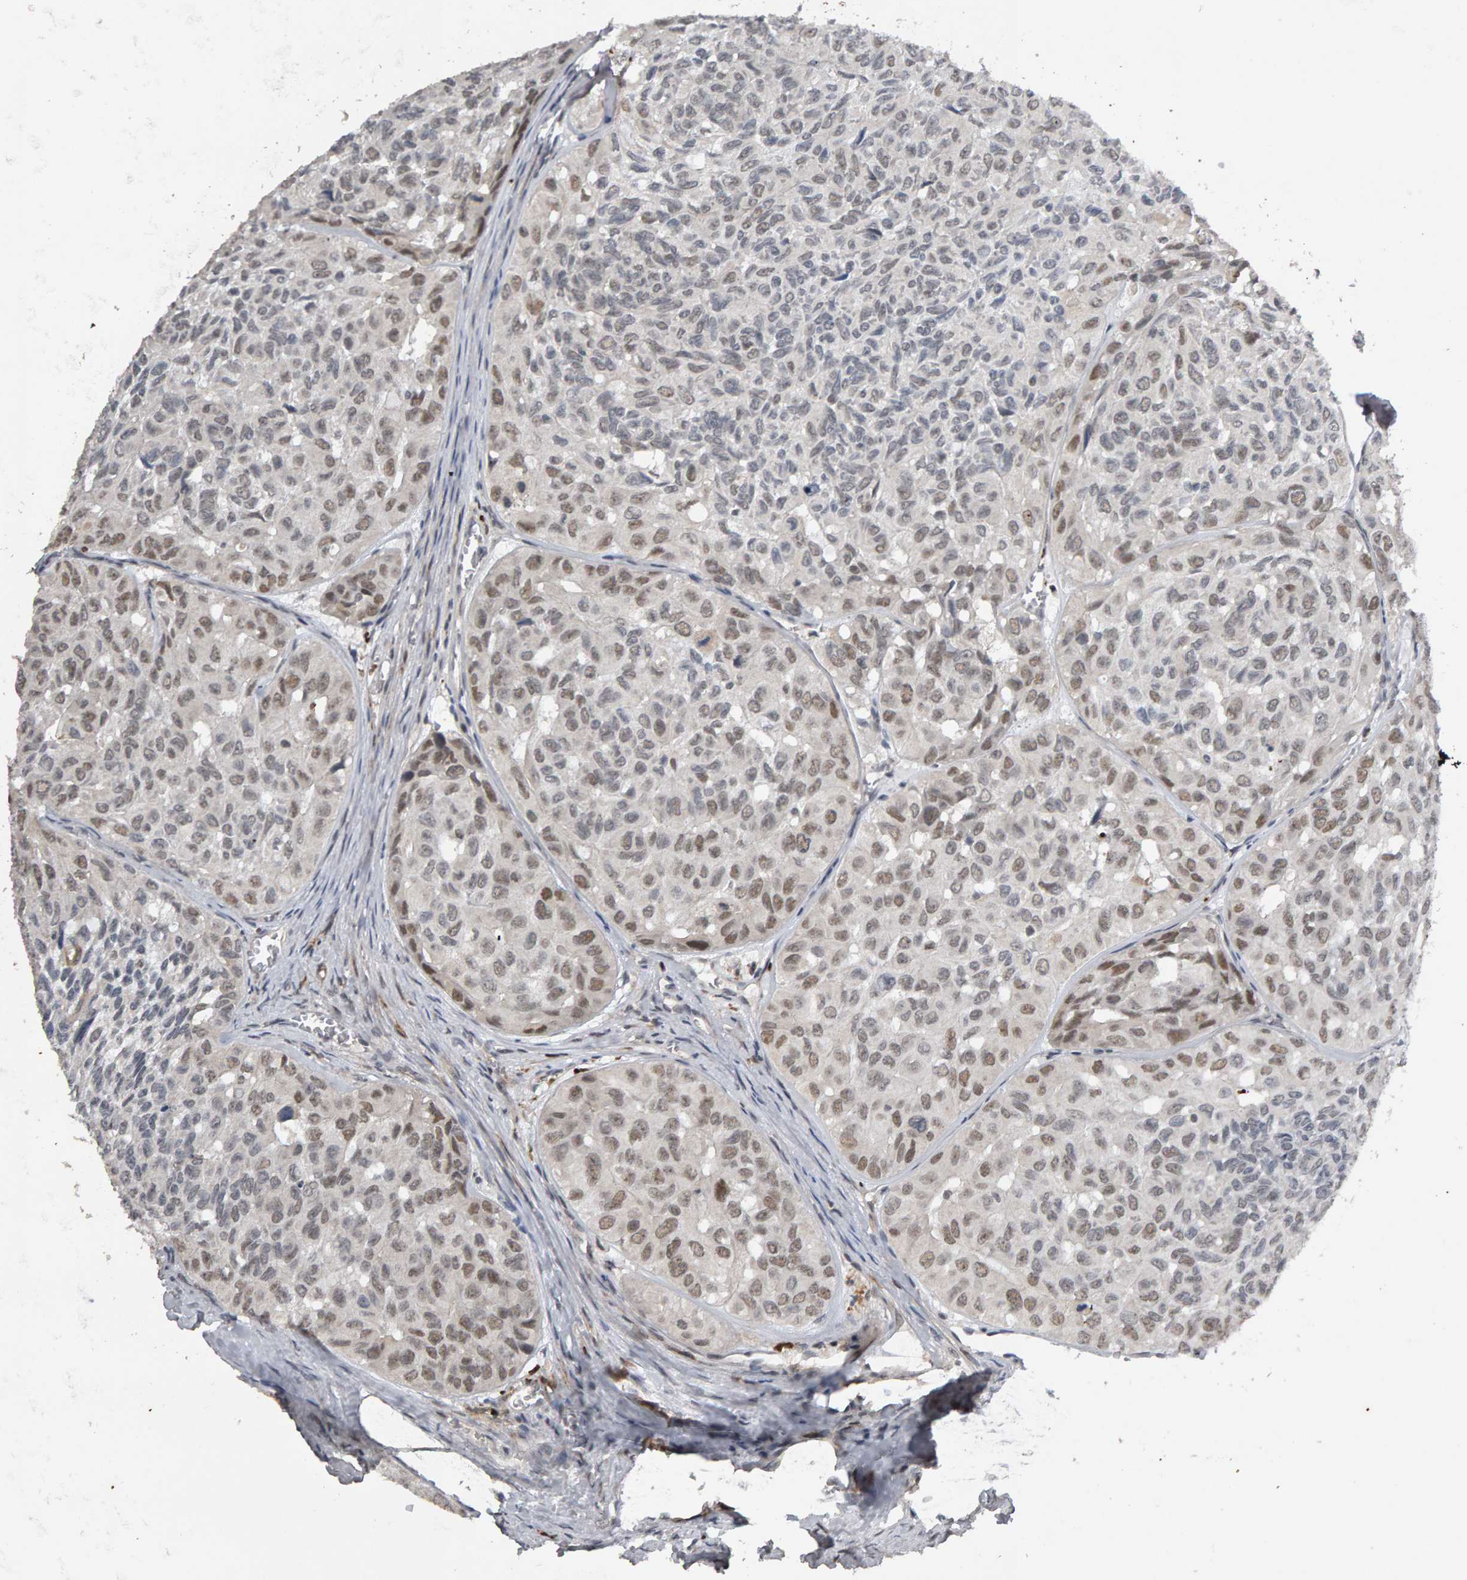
{"staining": {"intensity": "weak", "quantity": ">75%", "location": "nuclear"}, "tissue": "head and neck cancer", "cell_type": "Tumor cells", "image_type": "cancer", "snomed": [{"axis": "morphology", "description": "Adenocarcinoma, NOS"}, {"axis": "topography", "description": "Salivary gland, NOS"}, {"axis": "topography", "description": "Head-Neck"}], "caption": "IHC (DAB) staining of human head and neck adenocarcinoma shows weak nuclear protein expression in about >75% of tumor cells.", "gene": "IPO8", "patient": {"sex": "female", "age": 76}}